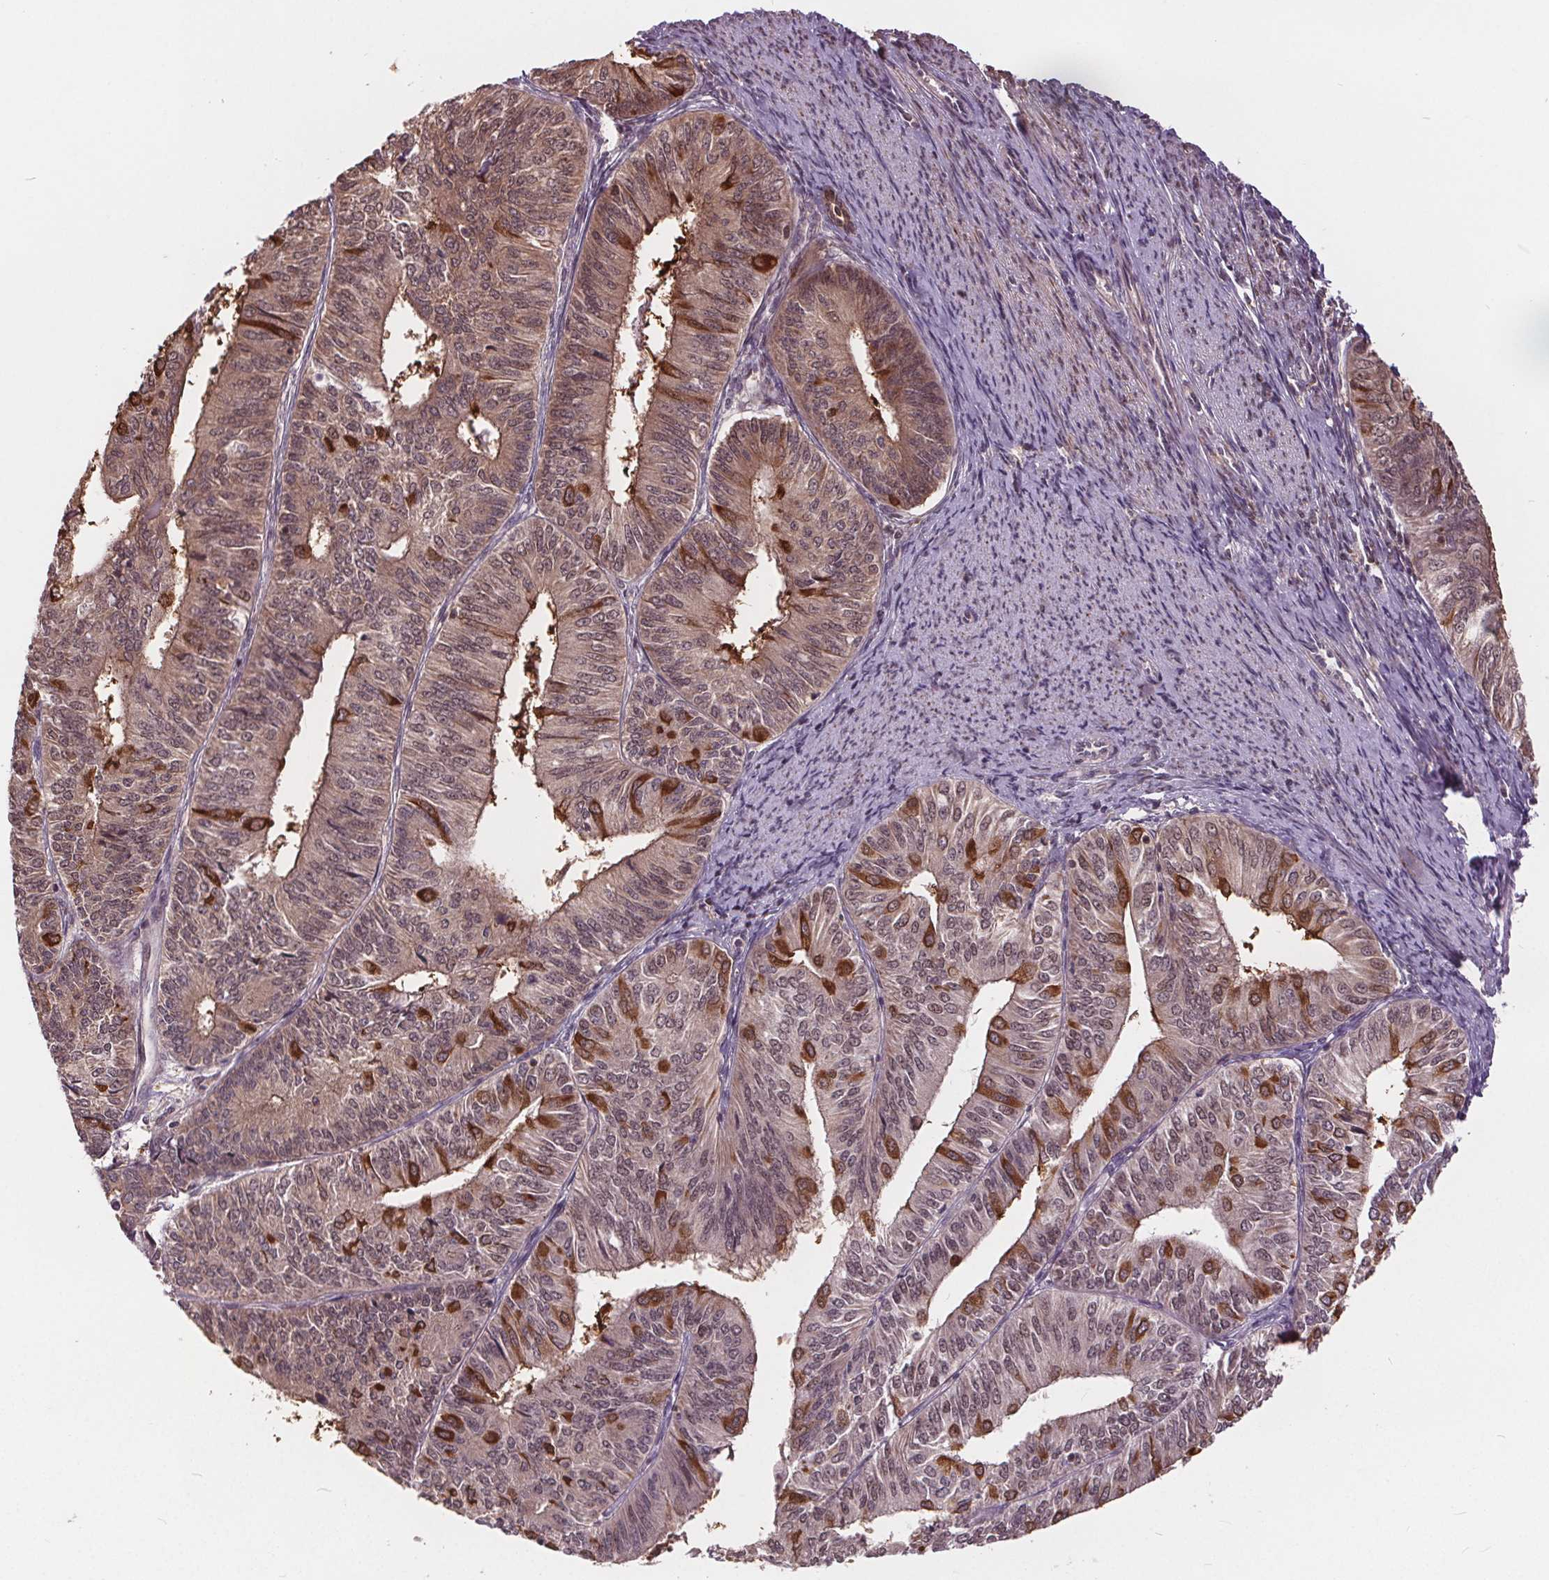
{"staining": {"intensity": "strong", "quantity": "<25%", "location": "cytoplasmic/membranous"}, "tissue": "endometrial cancer", "cell_type": "Tumor cells", "image_type": "cancer", "snomed": [{"axis": "morphology", "description": "Adenocarcinoma, NOS"}, {"axis": "topography", "description": "Endometrium"}], "caption": "Immunohistochemistry histopathology image of endometrial adenocarcinoma stained for a protein (brown), which demonstrates medium levels of strong cytoplasmic/membranous expression in about <25% of tumor cells.", "gene": "HIF1AN", "patient": {"sex": "female", "age": 58}}